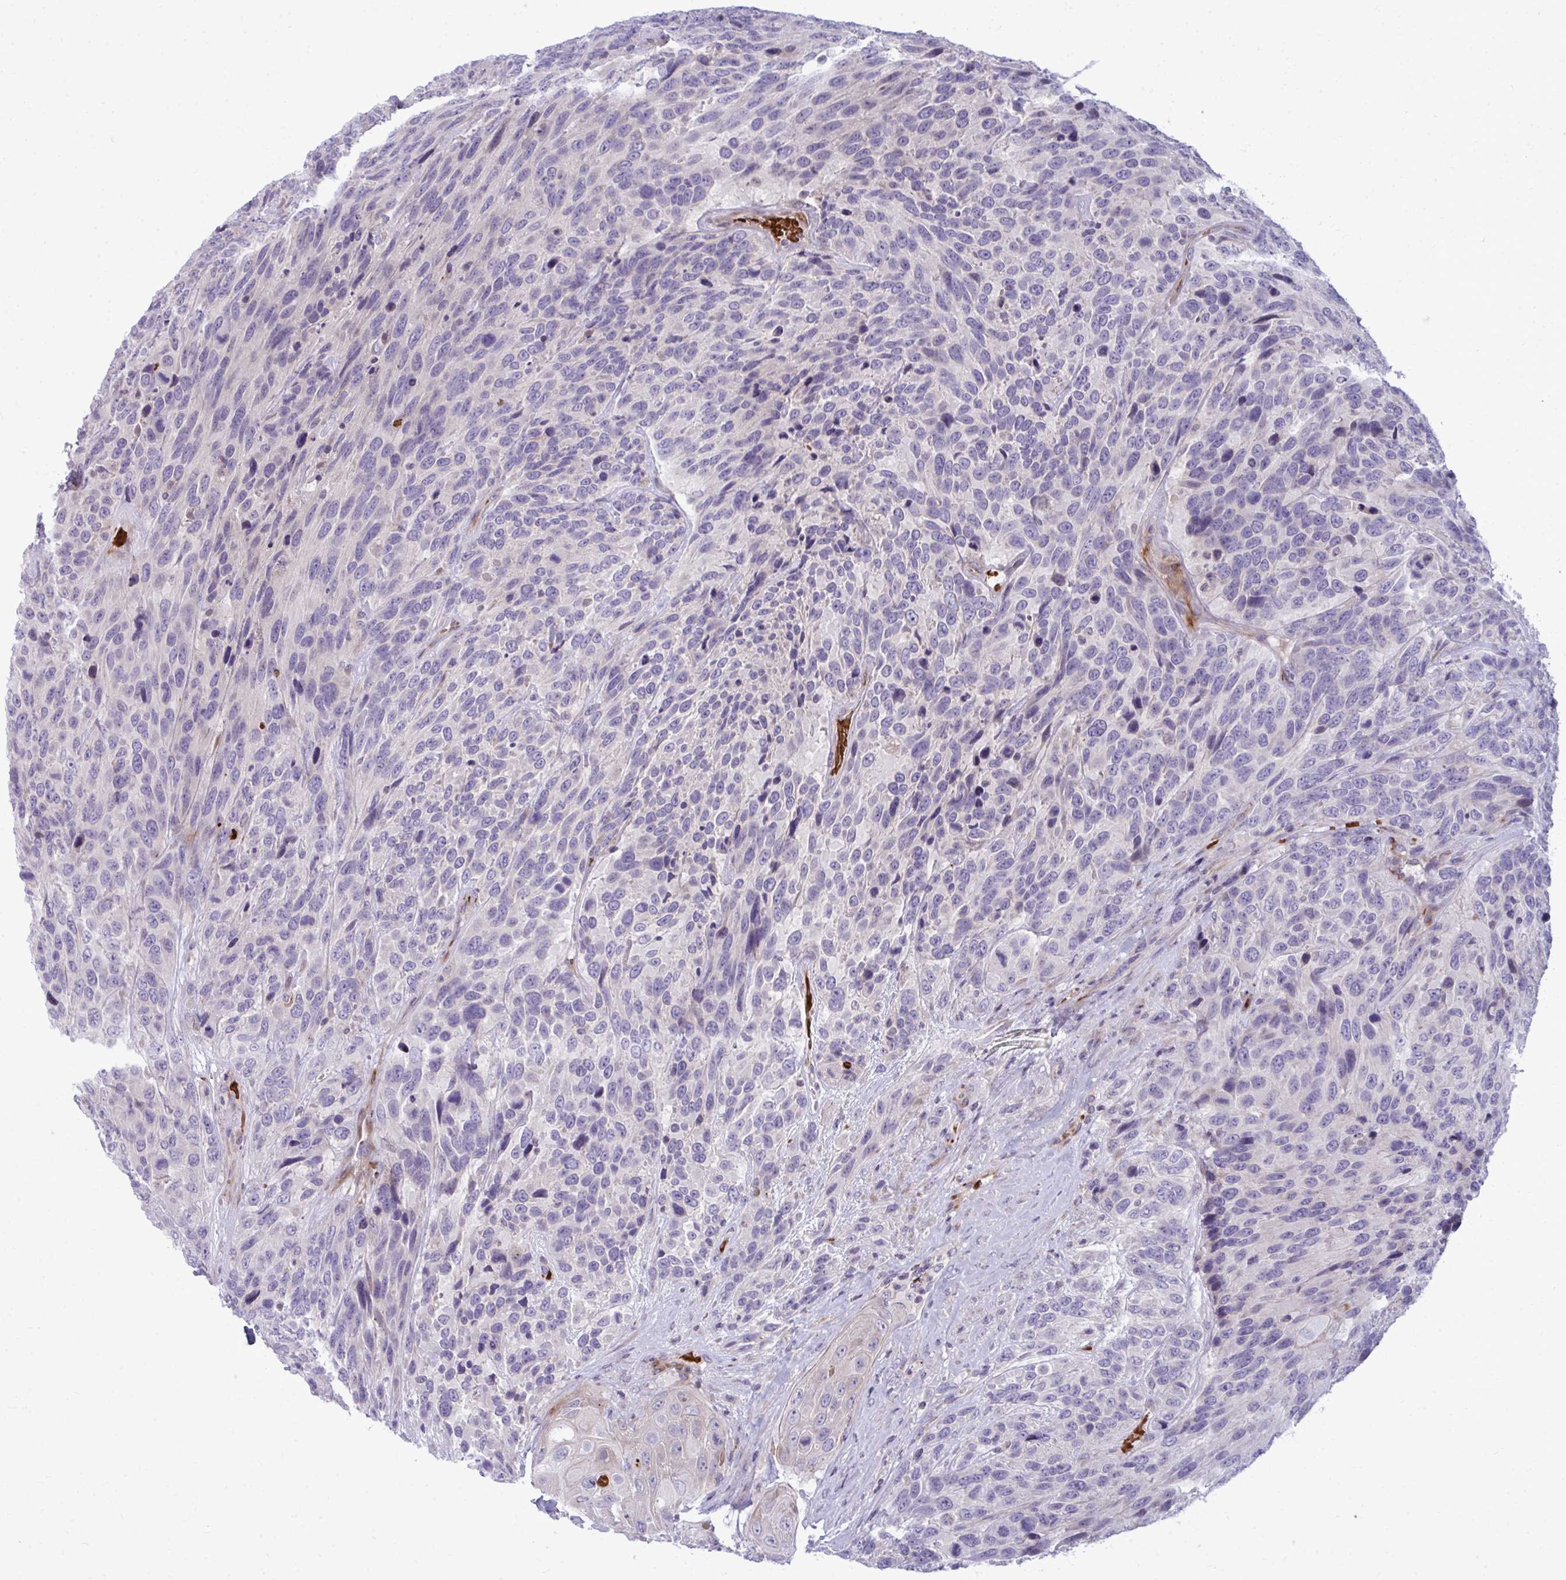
{"staining": {"intensity": "negative", "quantity": "none", "location": "none"}, "tissue": "urothelial cancer", "cell_type": "Tumor cells", "image_type": "cancer", "snomed": [{"axis": "morphology", "description": "Urothelial carcinoma, High grade"}, {"axis": "topography", "description": "Urinary bladder"}], "caption": "A photomicrograph of human urothelial cancer is negative for staining in tumor cells. The staining was performed using DAB to visualize the protein expression in brown, while the nuclei were stained in blue with hematoxylin (Magnification: 20x).", "gene": "SLC14A1", "patient": {"sex": "female", "age": 70}}